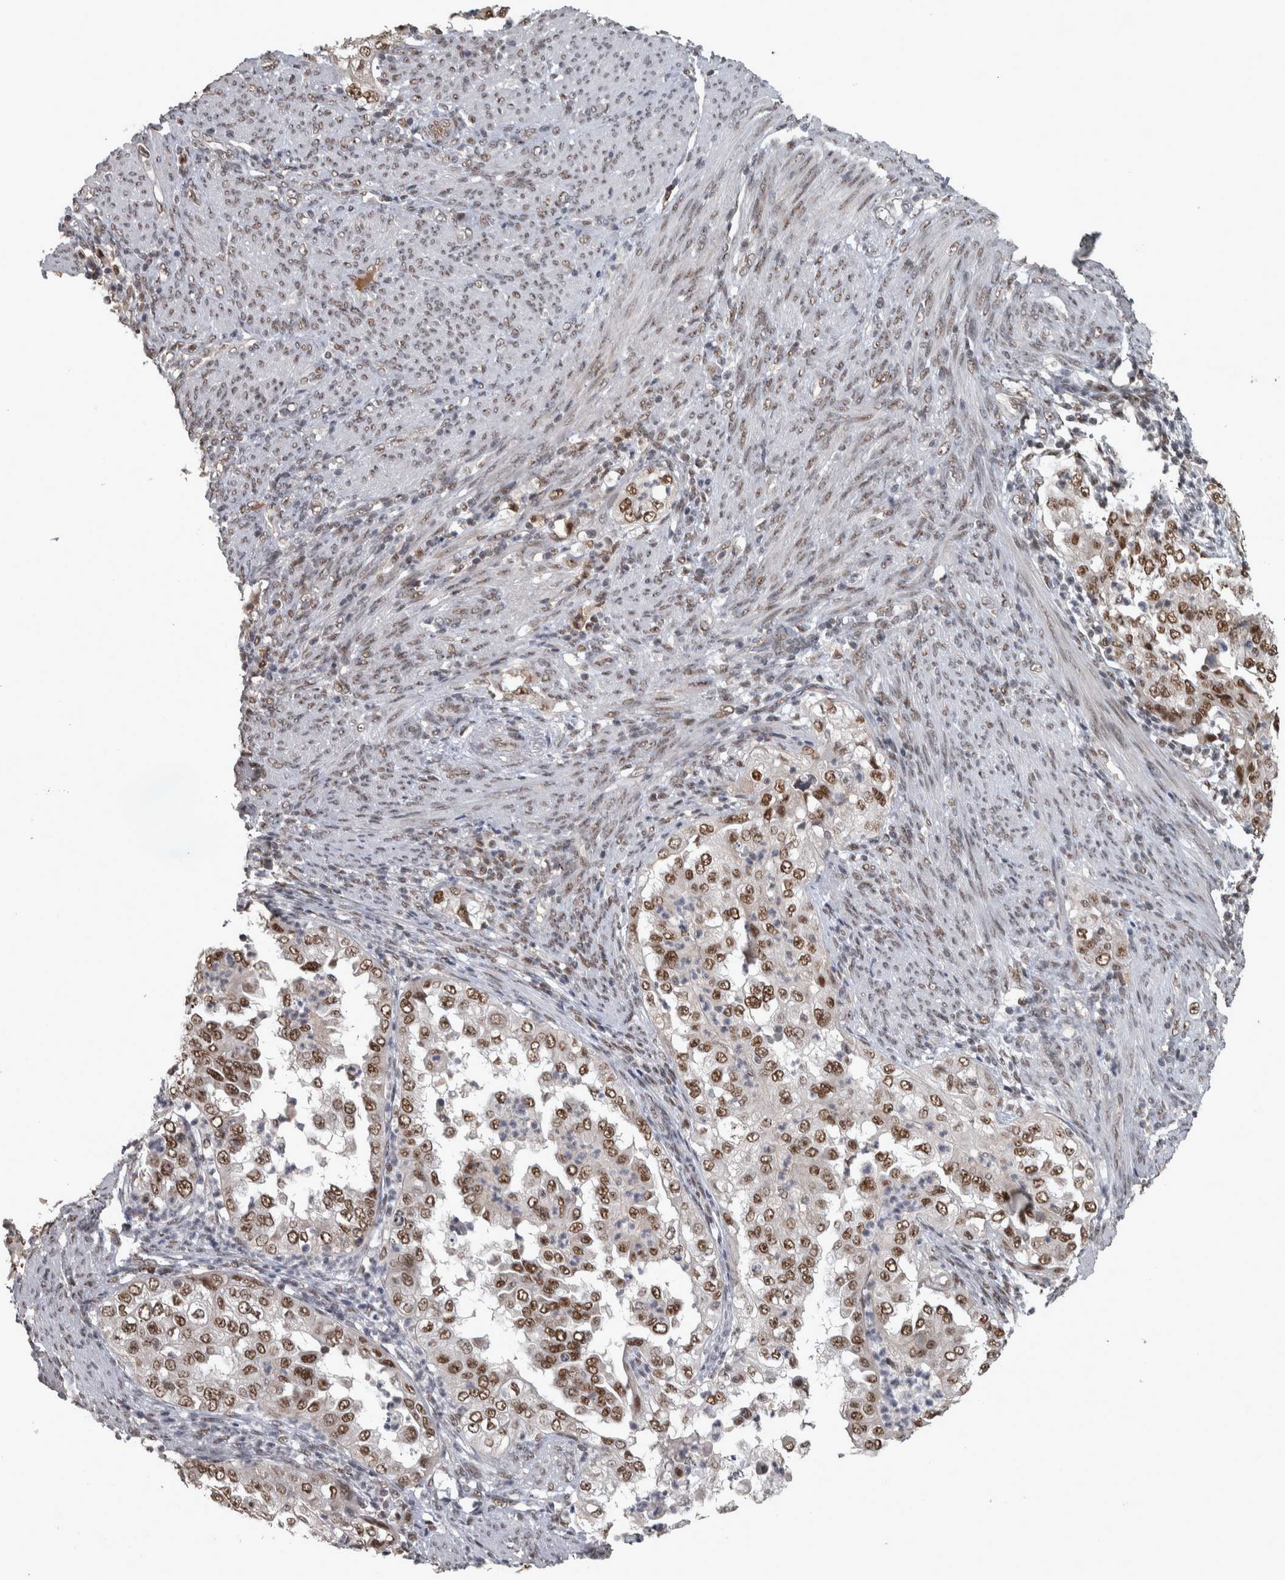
{"staining": {"intensity": "moderate", "quantity": ">75%", "location": "nuclear"}, "tissue": "endometrial cancer", "cell_type": "Tumor cells", "image_type": "cancer", "snomed": [{"axis": "morphology", "description": "Adenocarcinoma, NOS"}, {"axis": "topography", "description": "Endometrium"}], "caption": "This micrograph shows IHC staining of human endometrial cancer (adenocarcinoma), with medium moderate nuclear staining in about >75% of tumor cells.", "gene": "DDX42", "patient": {"sex": "female", "age": 85}}